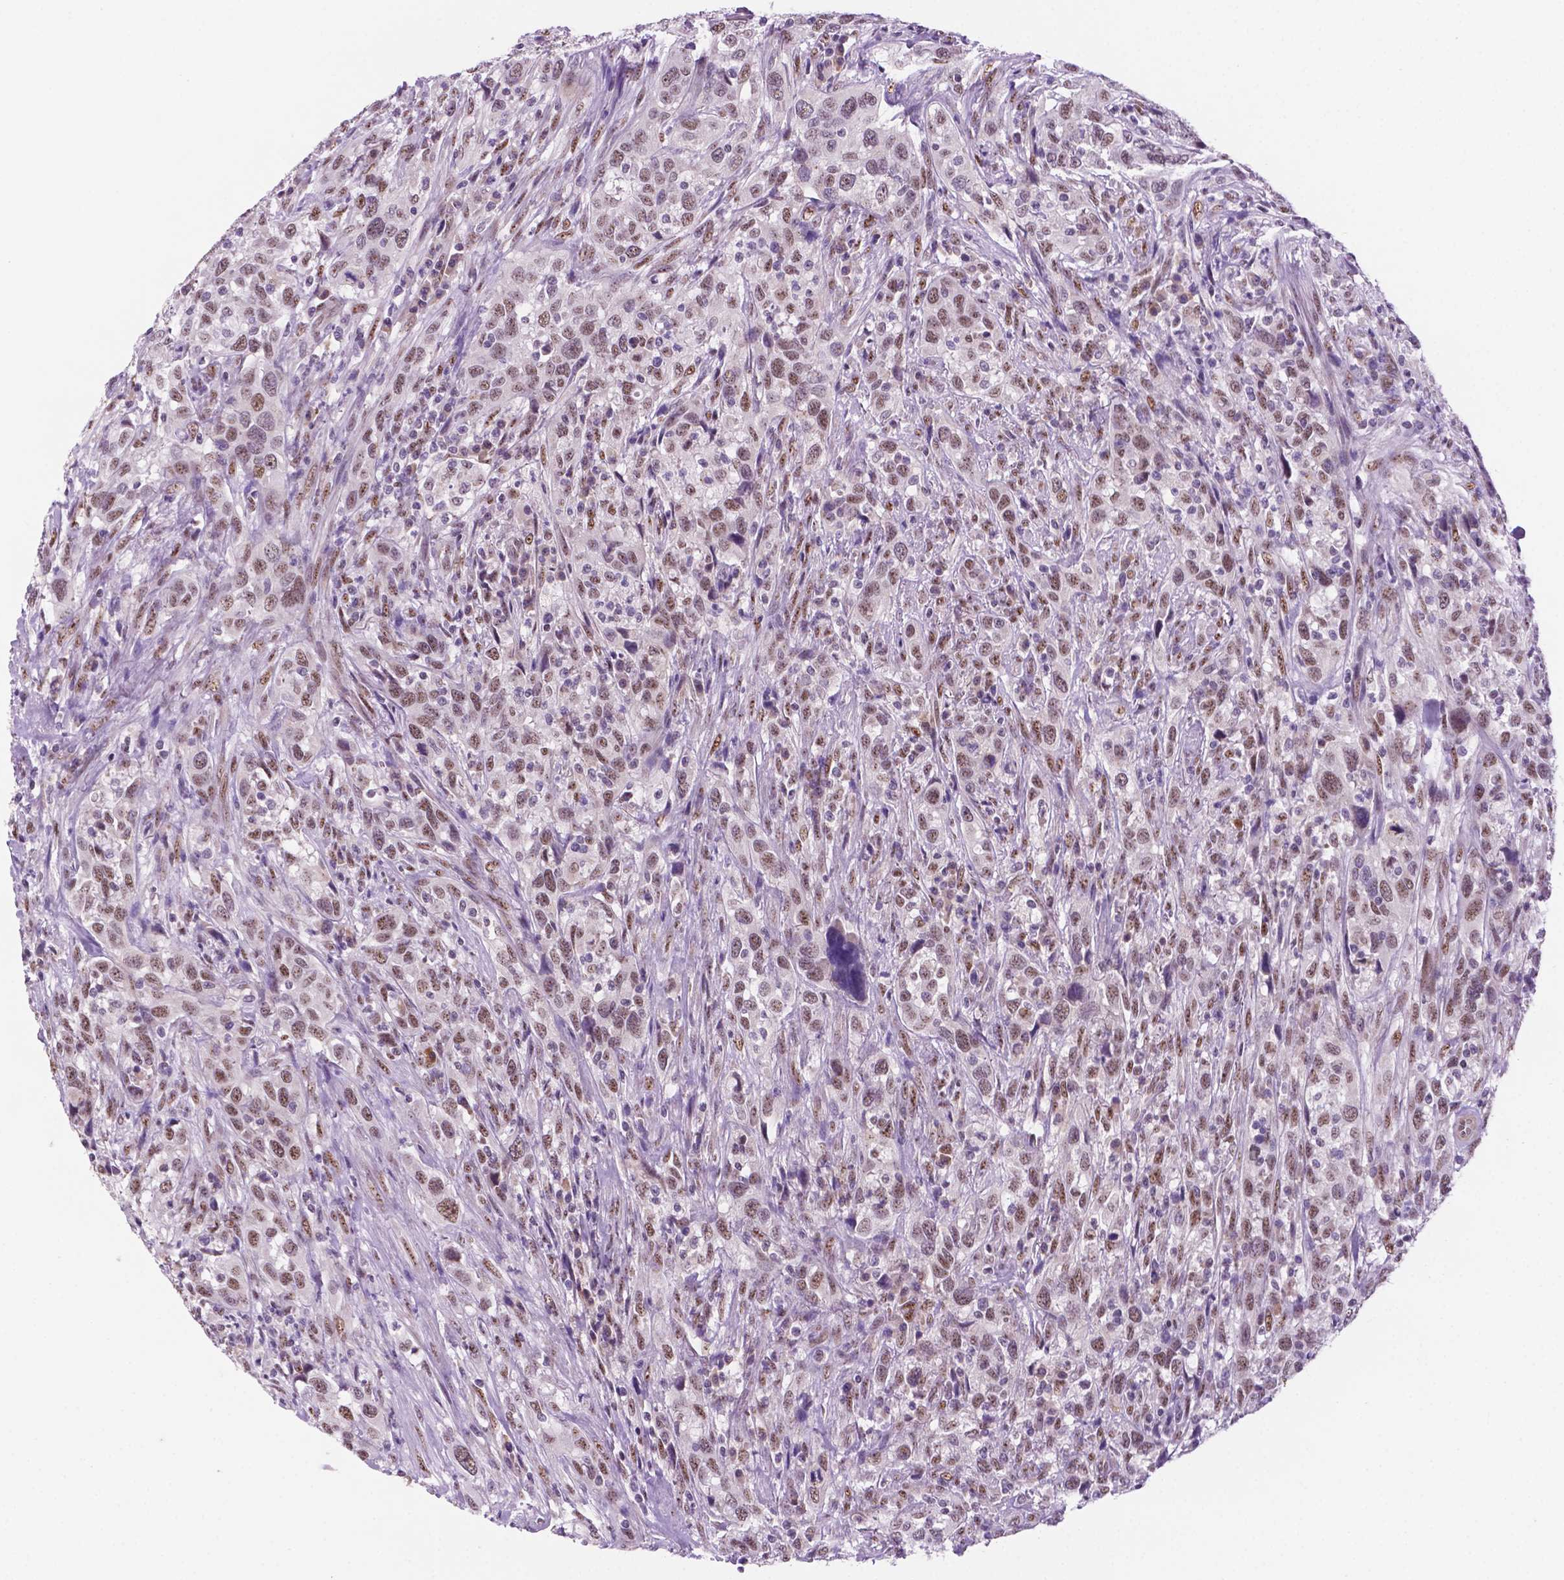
{"staining": {"intensity": "moderate", "quantity": ">75%", "location": "nuclear"}, "tissue": "urothelial cancer", "cell_type": "Tumor cells", "image_type": "cancer", "snomed": [{"axis": "morphology", "description": "Urothelial carcinoma, NOS"}, {"axis": "morphology", "description": "Urothelial carcinoma, High grade"}, {"axis": "topography", "description": "Urinary bladder"}], "caption": "Urothelial carcinoma (high-grade) stained with immunohistochemistry (IHC) demonstrates moderate nuclear expression in about >75% of tumor cells. The staining is performed using DAB brown chromogen to label protein expression. The nuclei are counter-stained blue using hematoxylin.", "gene": "C18orf21", "patient": {"sex": "female", "age": 64}}